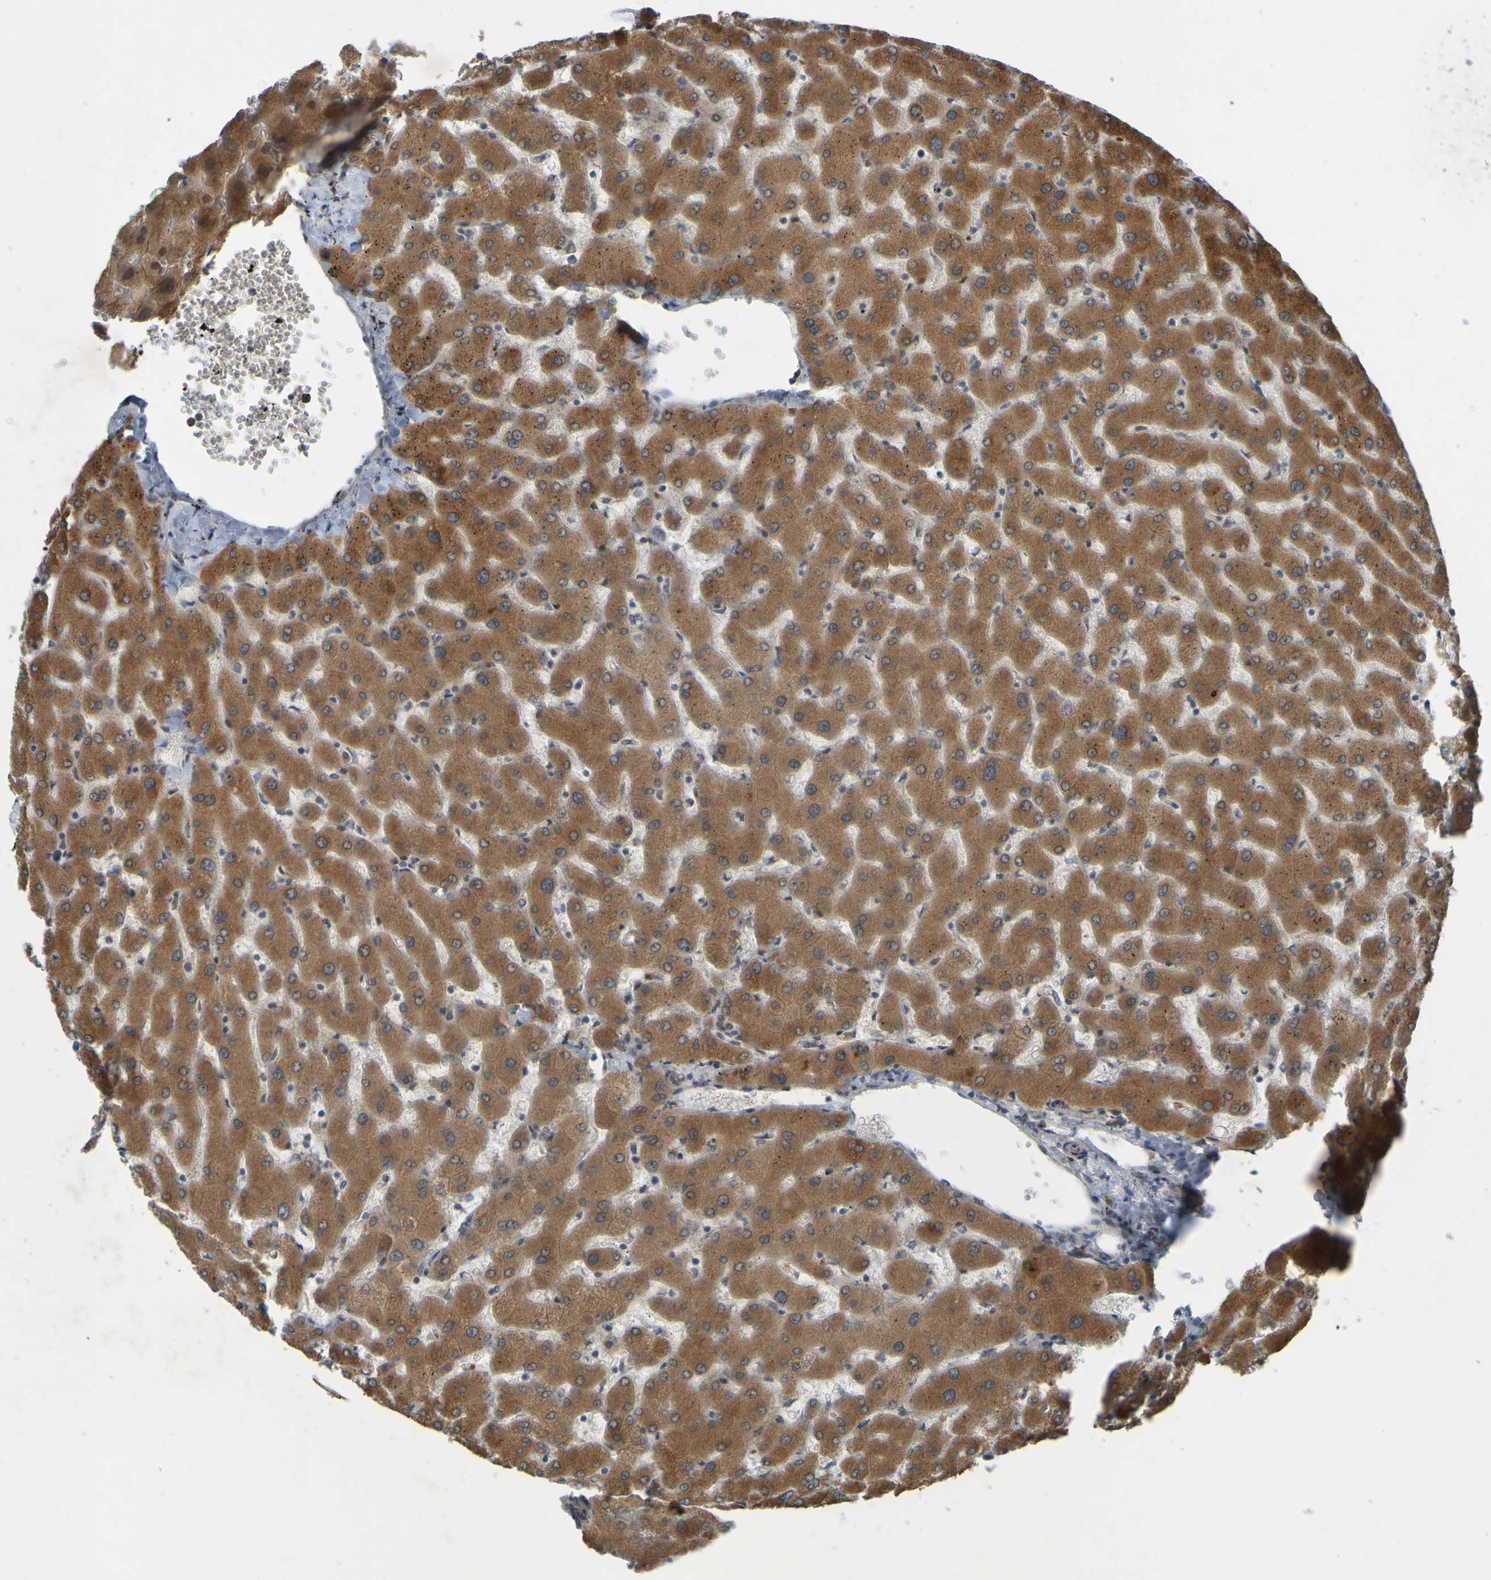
{"staining": {"intensity": "negative", "quantity": "none", "location": "none"}, "tissue": "liver", "cell_type": "Cholangiocytes", "image_type": "normal", "snomed": [{"axis": "morphology", "description": "Normal tissue, NOS"}, {"axis": "topography", "description": "Liver"}], "caption": "Human liver stained for a protein using immunohistochemistry (IHC) reveals no staining in cholangiocytes.", "gene": "MCPH1", "patient": {"sex": "female", "age": 63}}